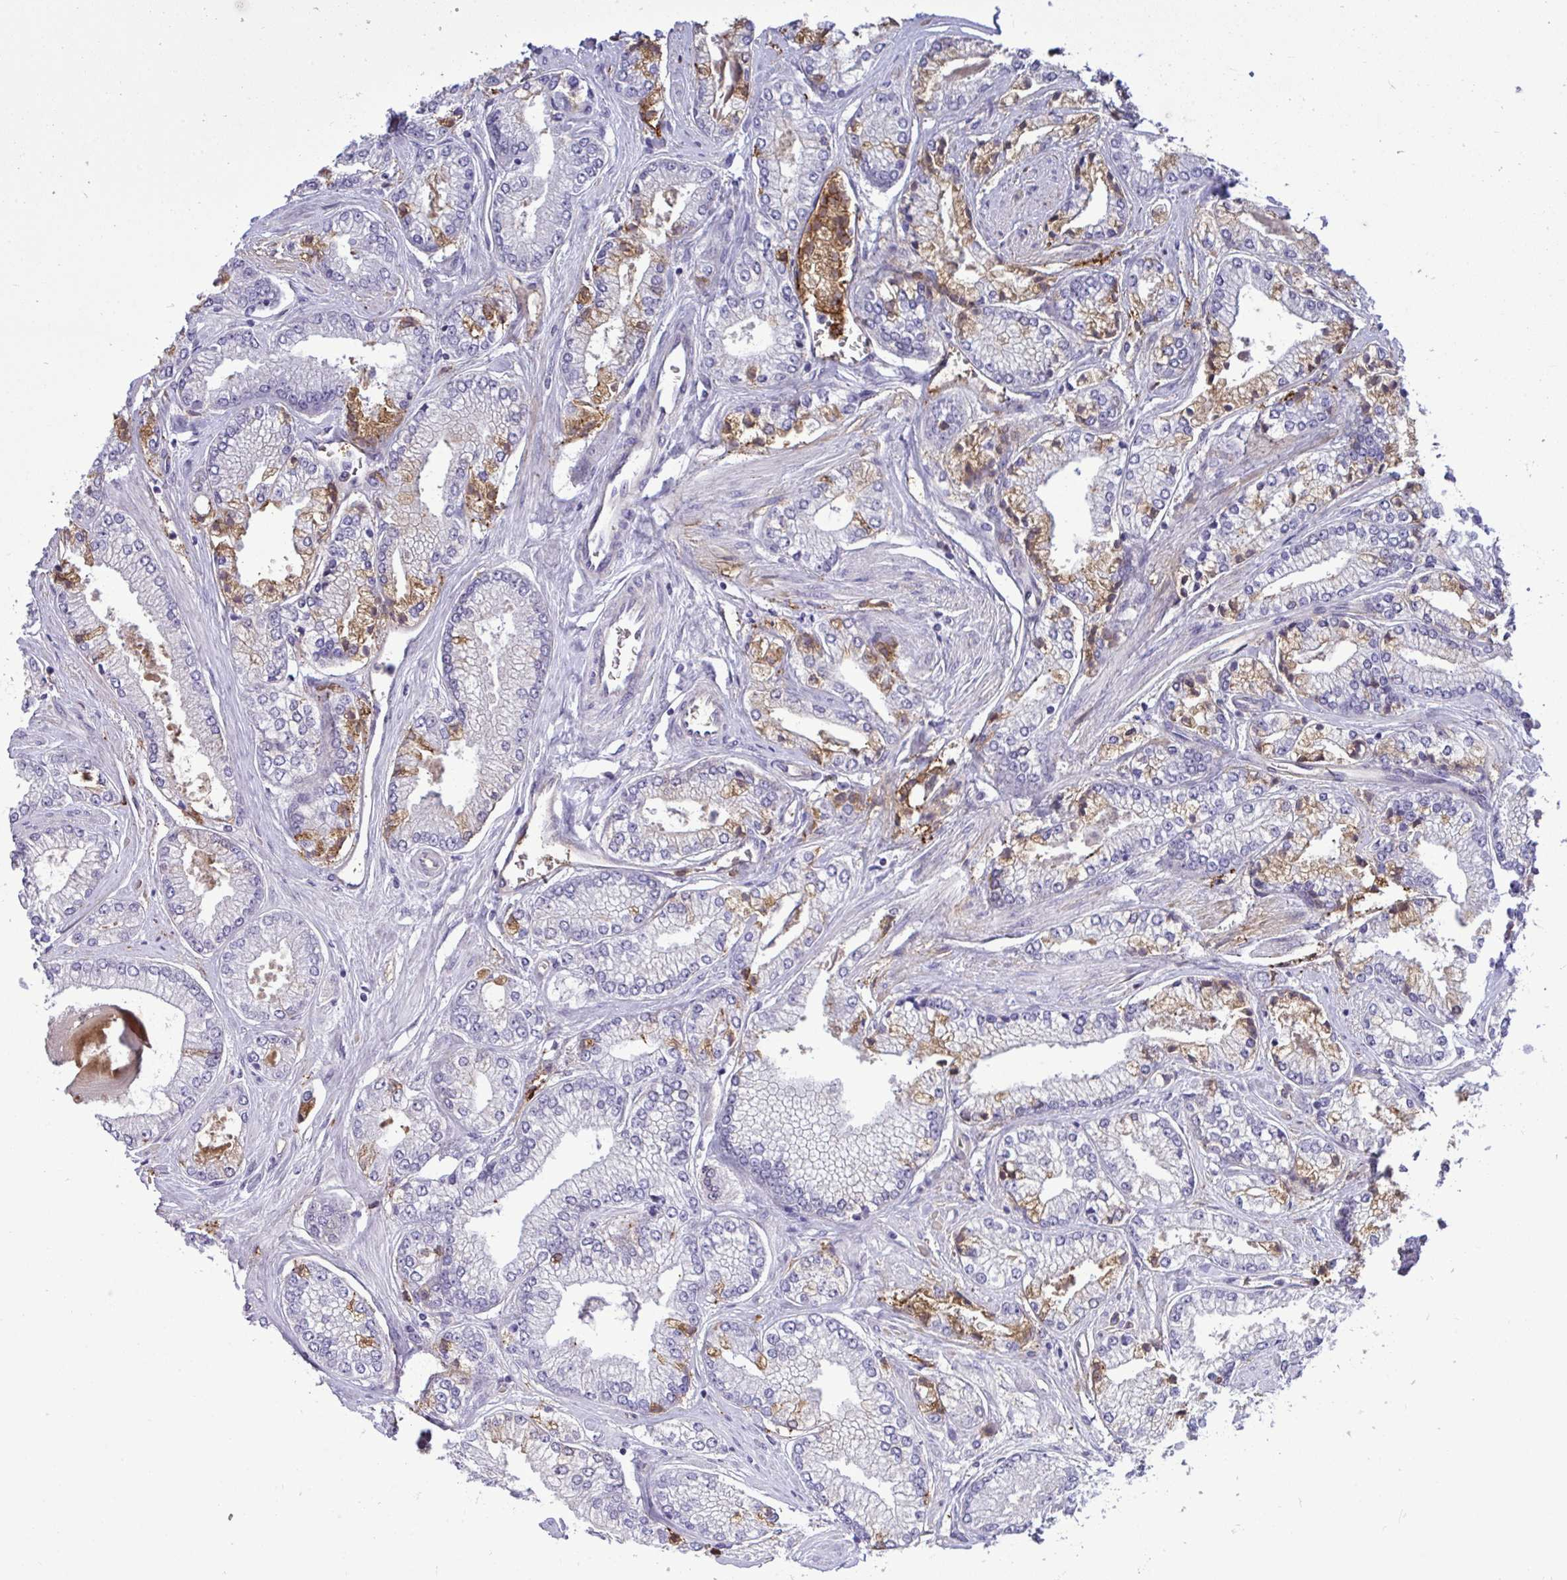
{"staining": {"intensity": "moderate", "quantity": "<25%", "location": "cytoplasmic/membranous"}, "tissue": "prostate cancer", "cell_type": "Tumor cells", "image_type": "cancer", "snomed": [{"axis": "morphology", "description": "Adenocarcinoma, Low grade"}, {"axis": "topography", "description": "Prostate"}], "caption": "Immunohistochemical staining of prostate cancer displays moderate cytoplasmic/membranous protein staining in approximately <25% of tumor cells.", "gene": "F2", "patient": {"sex": "male", "age": 67}}